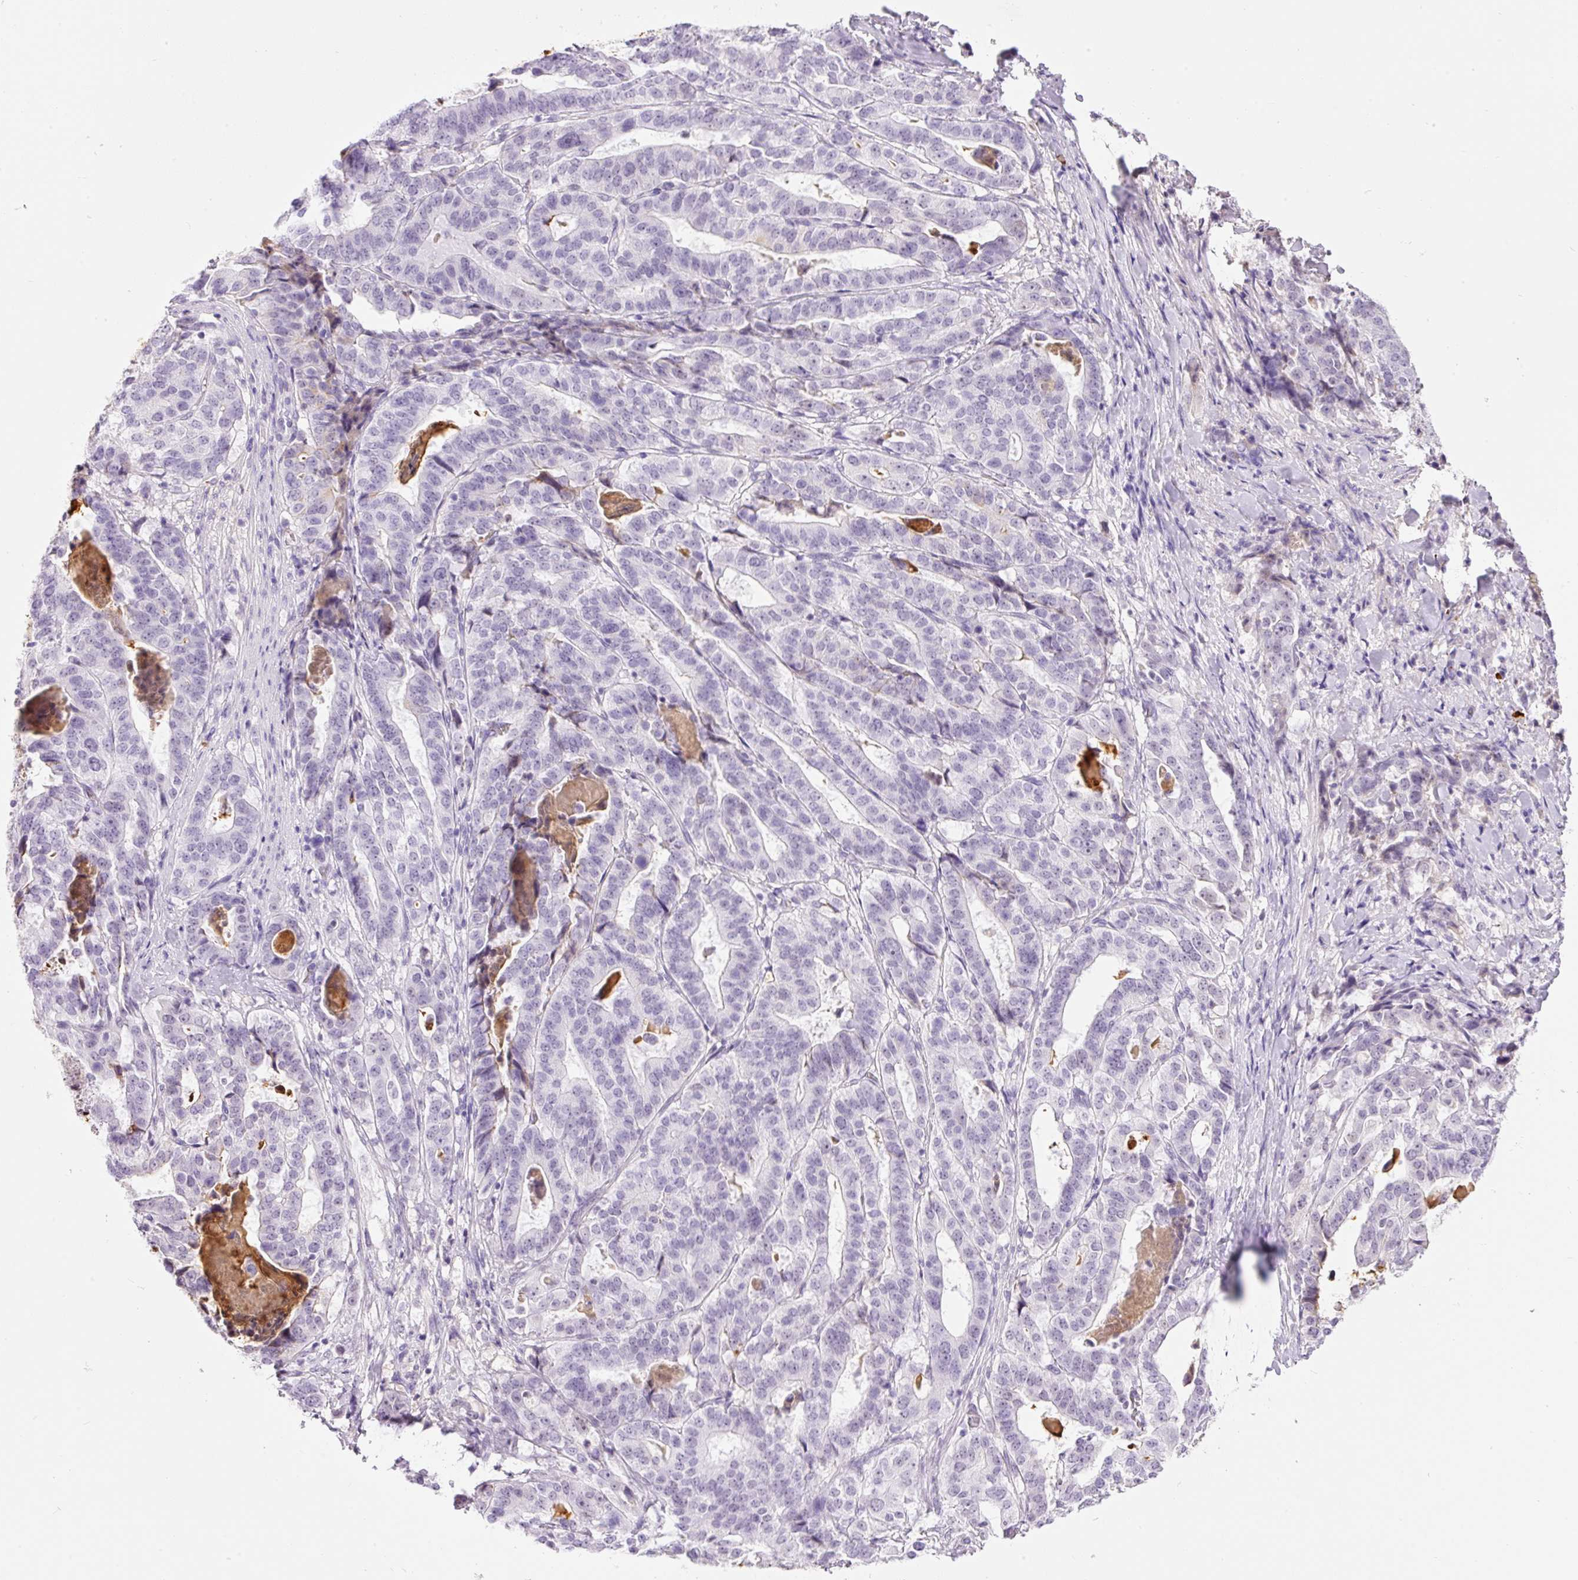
{"staining": {"intensity": "negative", "quantity": "none", "location": "none"}, "tissue": "stomach cancer", "cell_type": "Tumor cells", "image_type": "cancer", "snomed": [{"axis": "morphology", "description": "Adenocarcinoma, NOS"}, {"axis": "topography", "description": "Stomach"}], "caption": "This is an immunohistochemistry histopathology image of human stomach cancer. There is no staining in tumor cells.", "gene": "PRPF38B", "patient": {"sex": "male", "age": 48}}